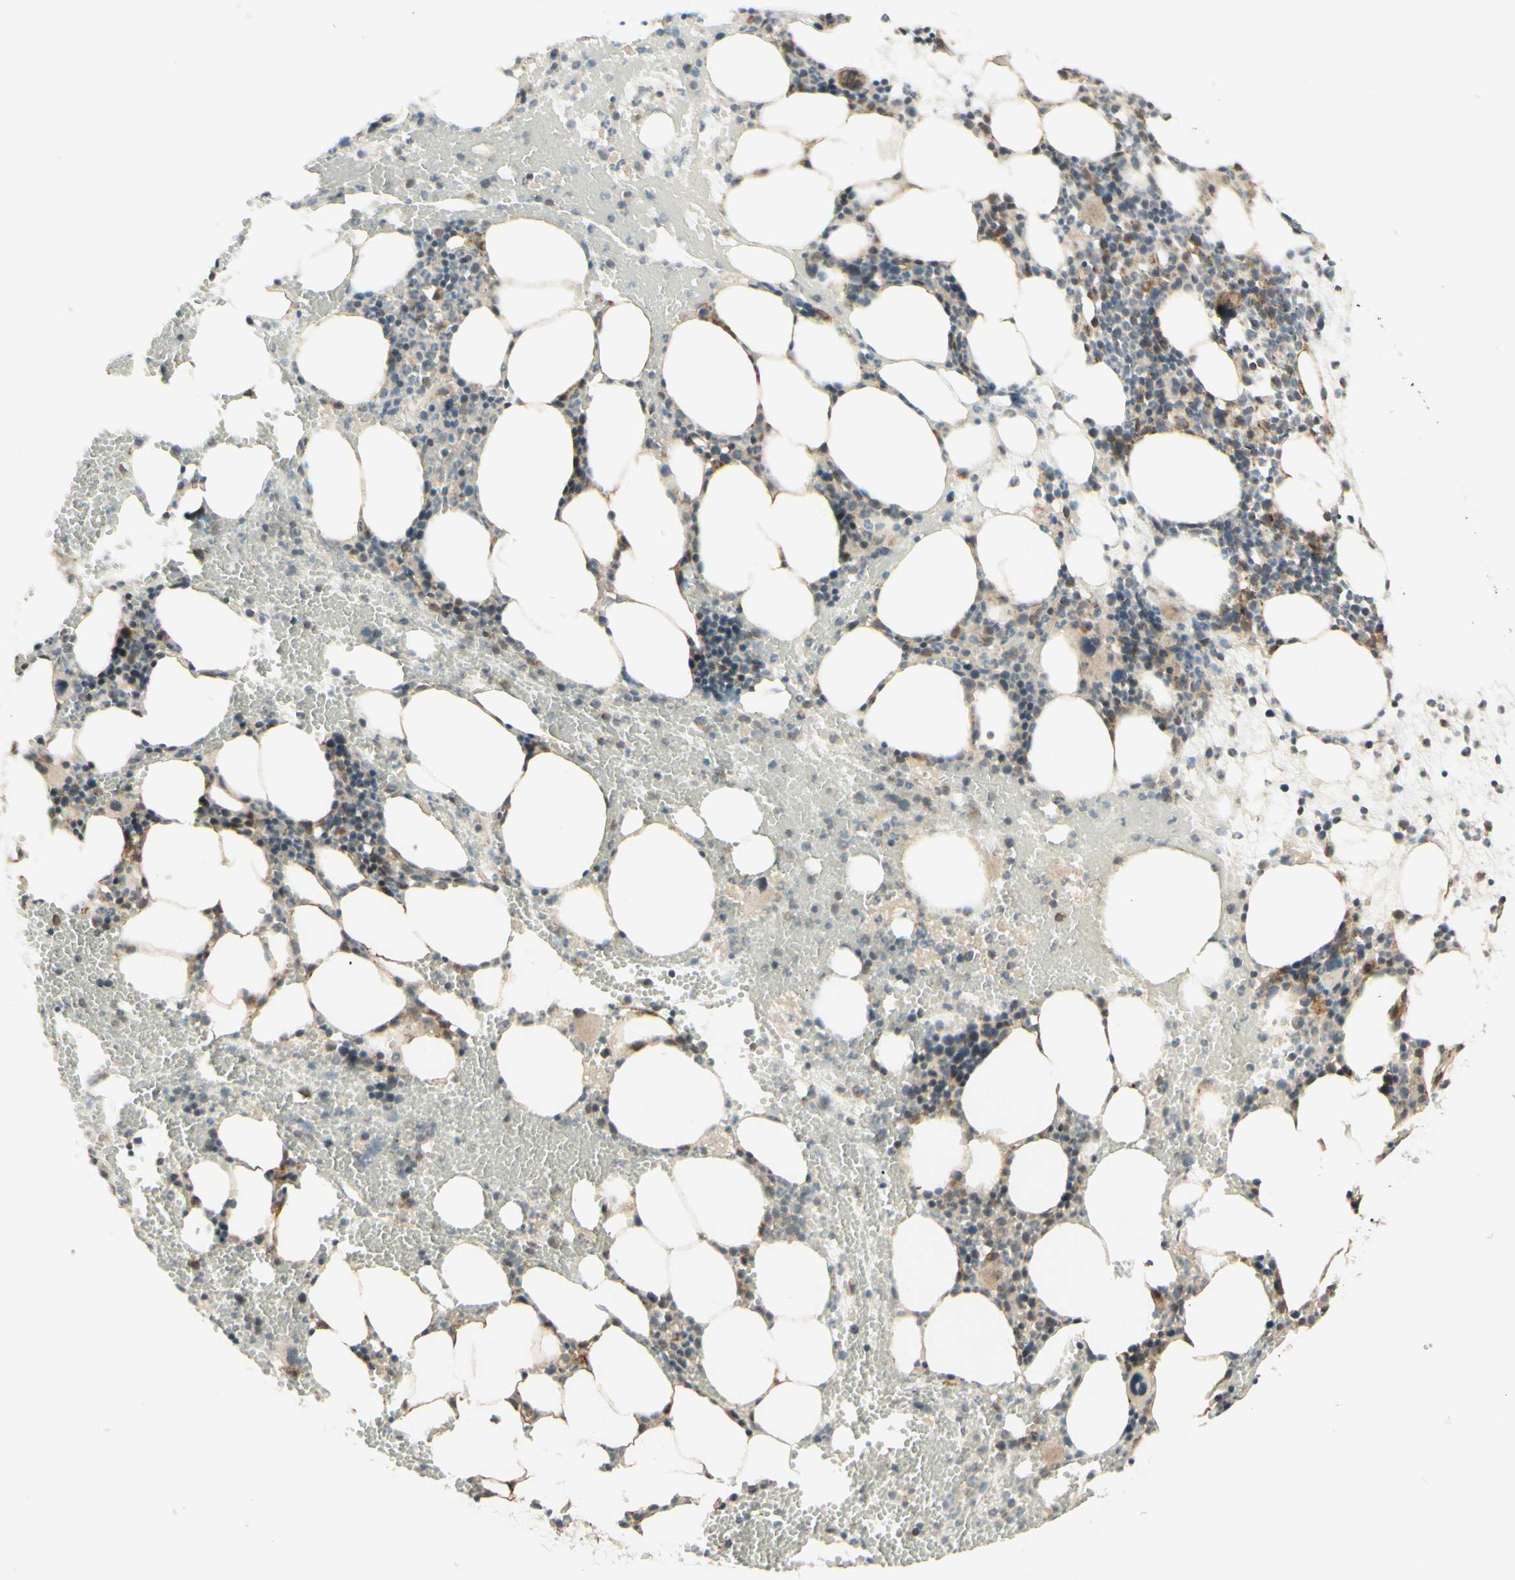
{"staining": {"intensity": "moderate", "quantity": "25%-75%", "location": "cytoplasmic/membranous,nuclear"}, "tissue": "bone marrow", "cell_type": "Hematopoietic cells", "image_type": "normal", "snomed": [{"axis": "morphology", "description": "Normal tissue, NOS"}, {"axis": "morphology", "description": "Inflammation, NOS"}, {"axis": "topography", "description": "Bone marrow"}], "caption": "Moderate cytoplasmic/membranous,nuclear staining for a protein is identified in about 25%-75% of hematopoietic cells of normal bone marrow using immunohistochemistry (IHC).", "gene": "DHRS3", "patient": {"sex": "female", "age": 79}}